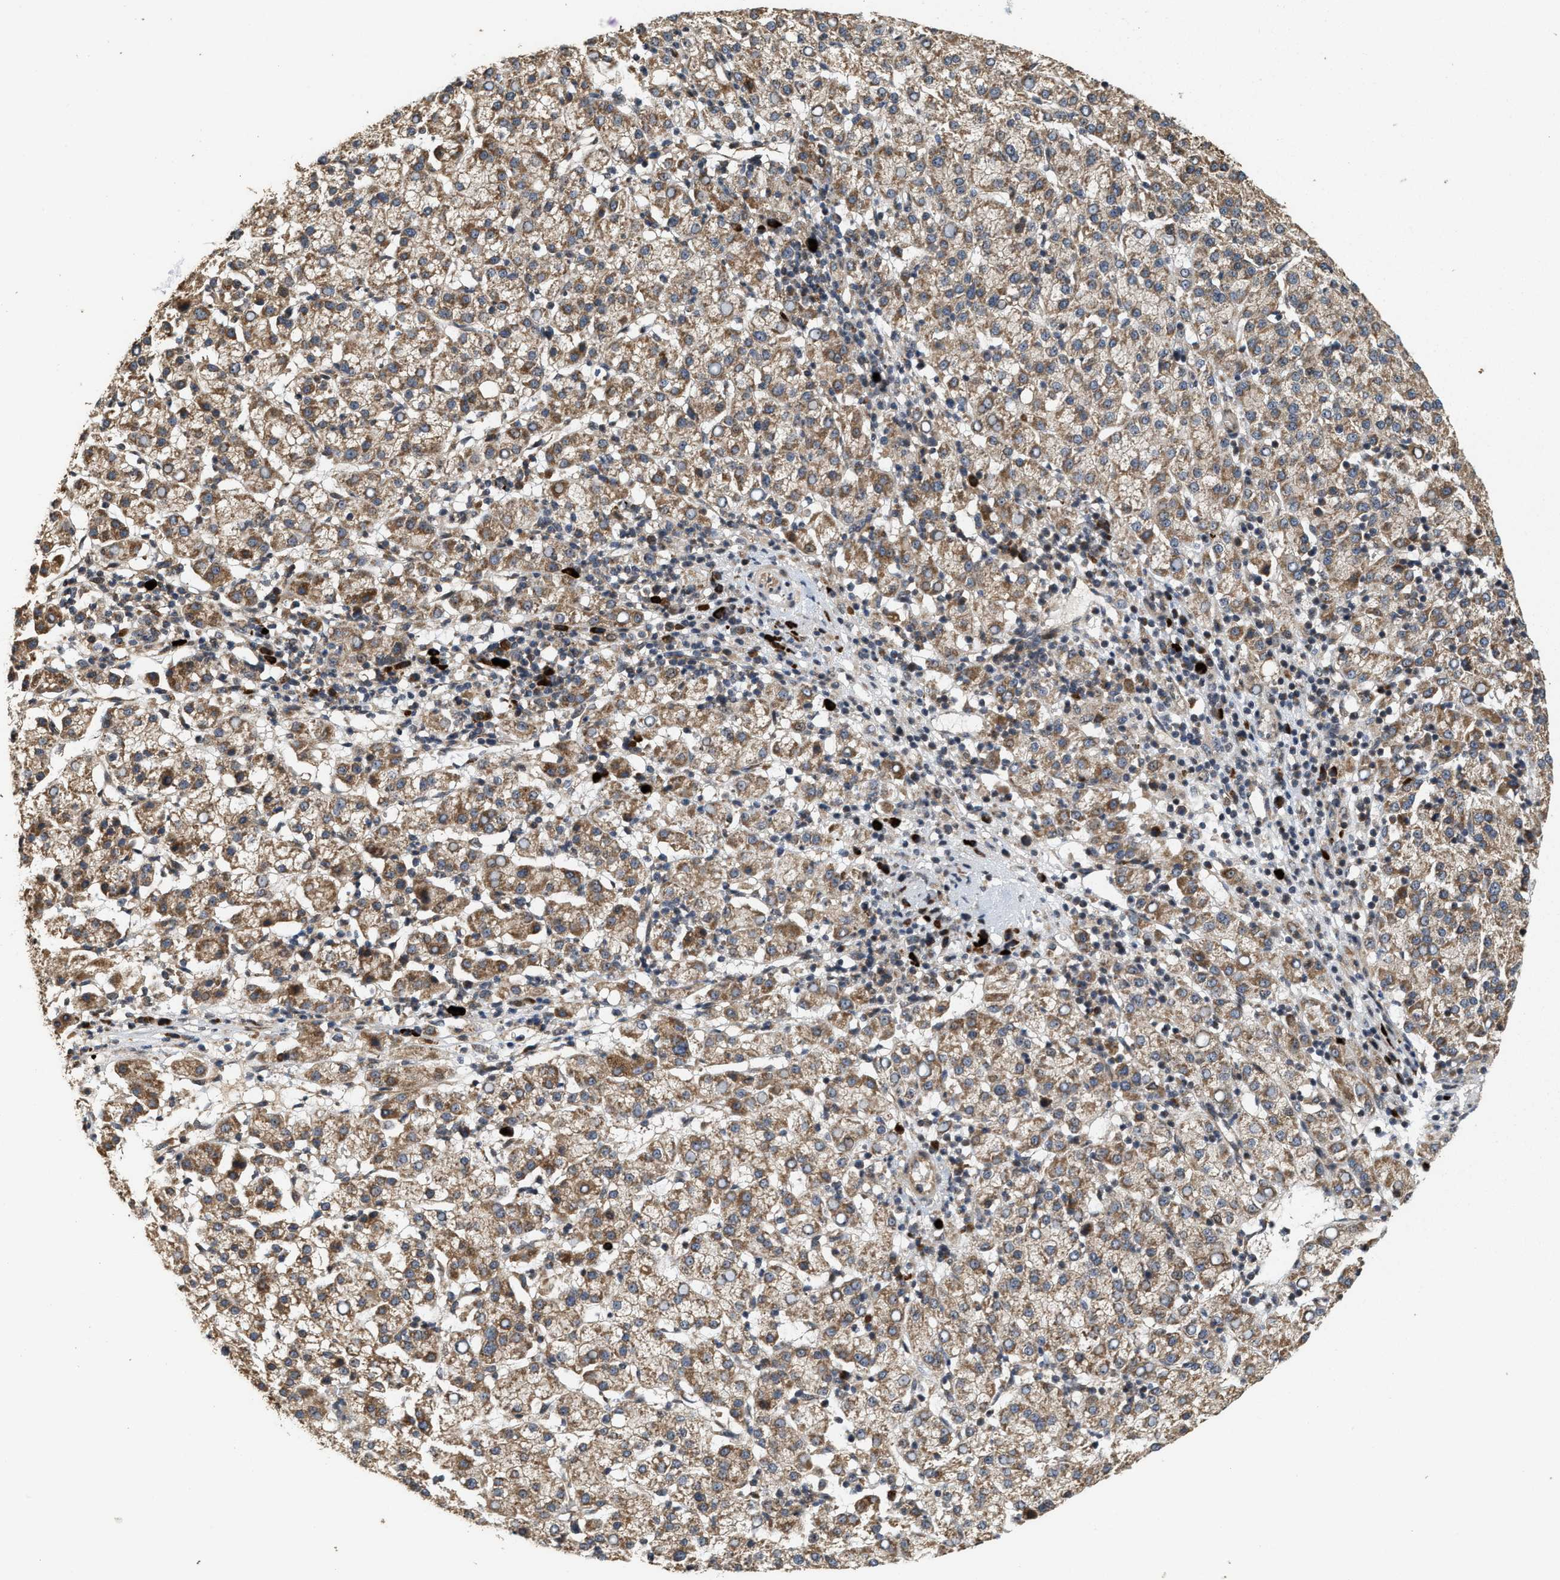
{"staining": {"intensity": "moderate", "quantity": ">75%", "location": "cytoplasmic/membranous"}, "tissue": "liver cancer", "cell_type": "Tumor cells", "image_type": "cancer", "snomed": [{"axis": "morphology", "description": "Carcinoma, Hepatocellular, NOS"}, {"axis": "topography", "description": "Liver"}], "caption": "Tumor cells display medium levels of moderate cytoplasmic/membranous staining in approximately >75% of cells in liver hepatocellular carcinoma.", "gene": "ELP2", "patient": {"sex": "female", "age": 58}}